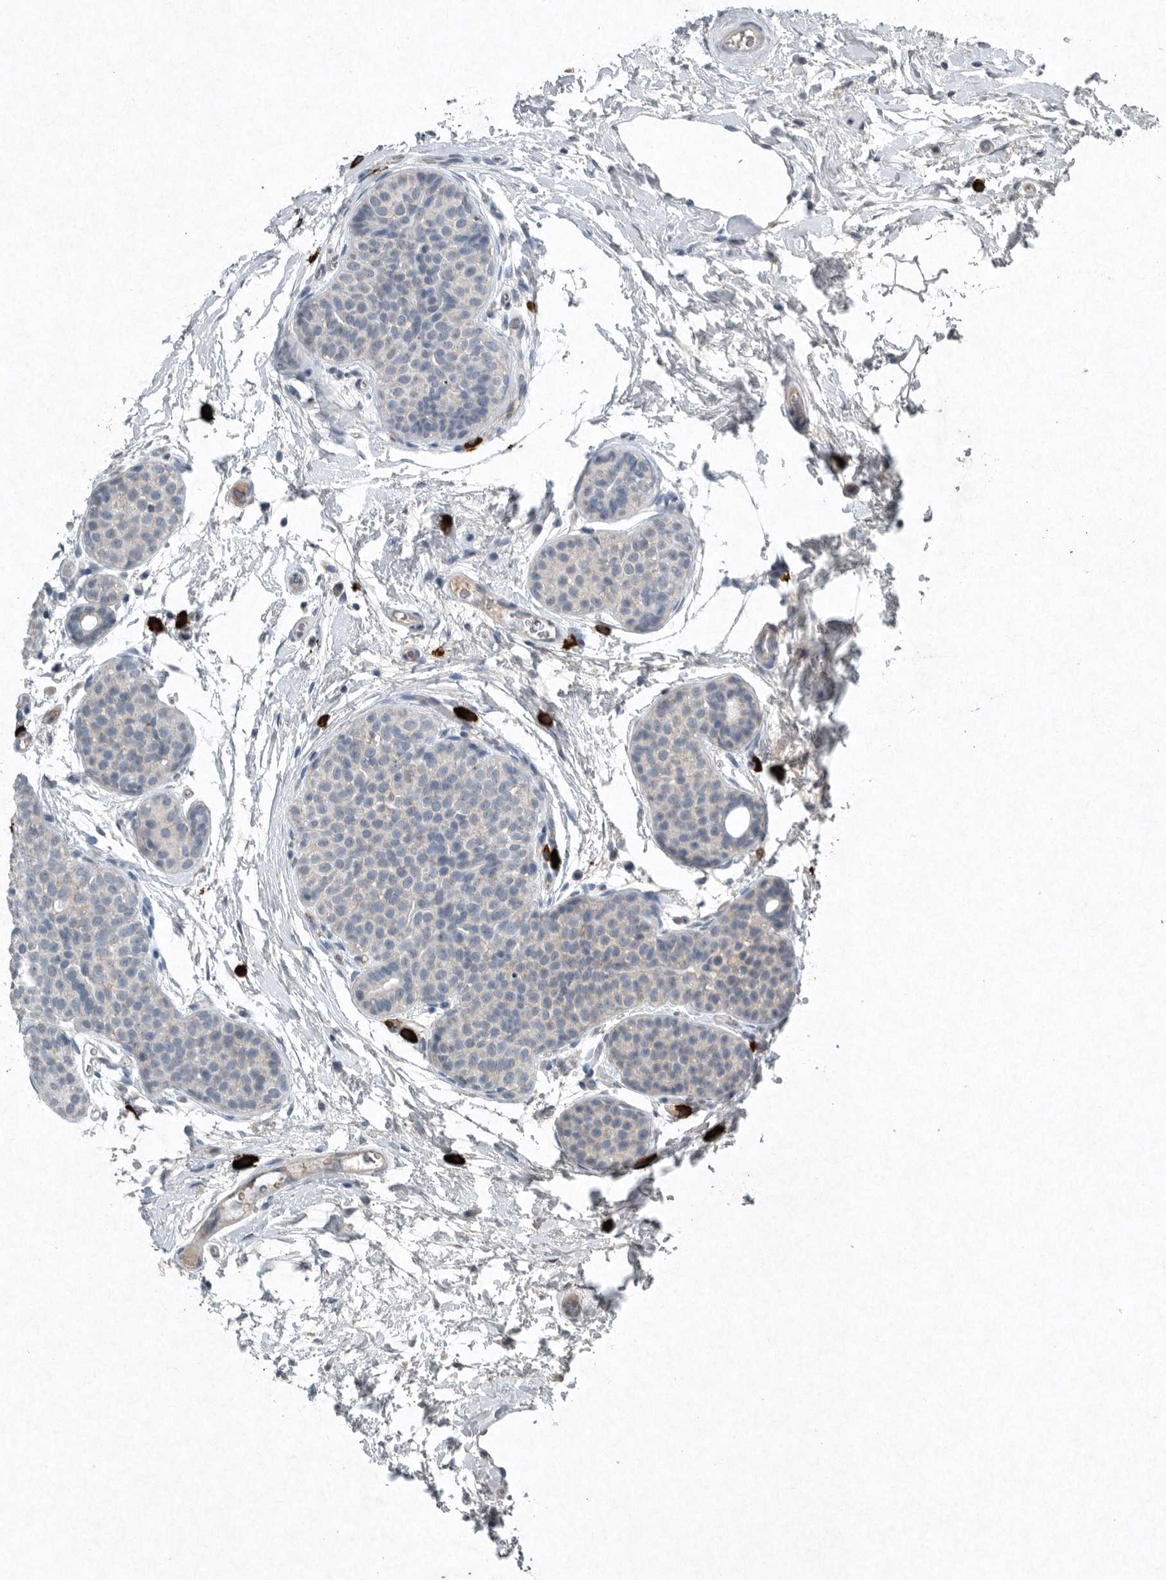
{"staining": {"intensity": "negative", "quantity": "none", "location": "none"}, "tissue": "breast cancer", "cell_type": "Tumor cells", "image_type": "cancer", "snomed": [{"axis": "morphology", "description": "Lobular carcinoma, in situ"}, {"axis": "morphology", "description": "Lobular carcinoma"}, {"axis": "topography", "description": "Breast"}], "caption": "Breast cancer (lobular carcinoma) stained for a protein using immunohistochemistry shows no expression tumor cells.", "gene": "IL20", "patient": {"sex": "female", "age": 41}}